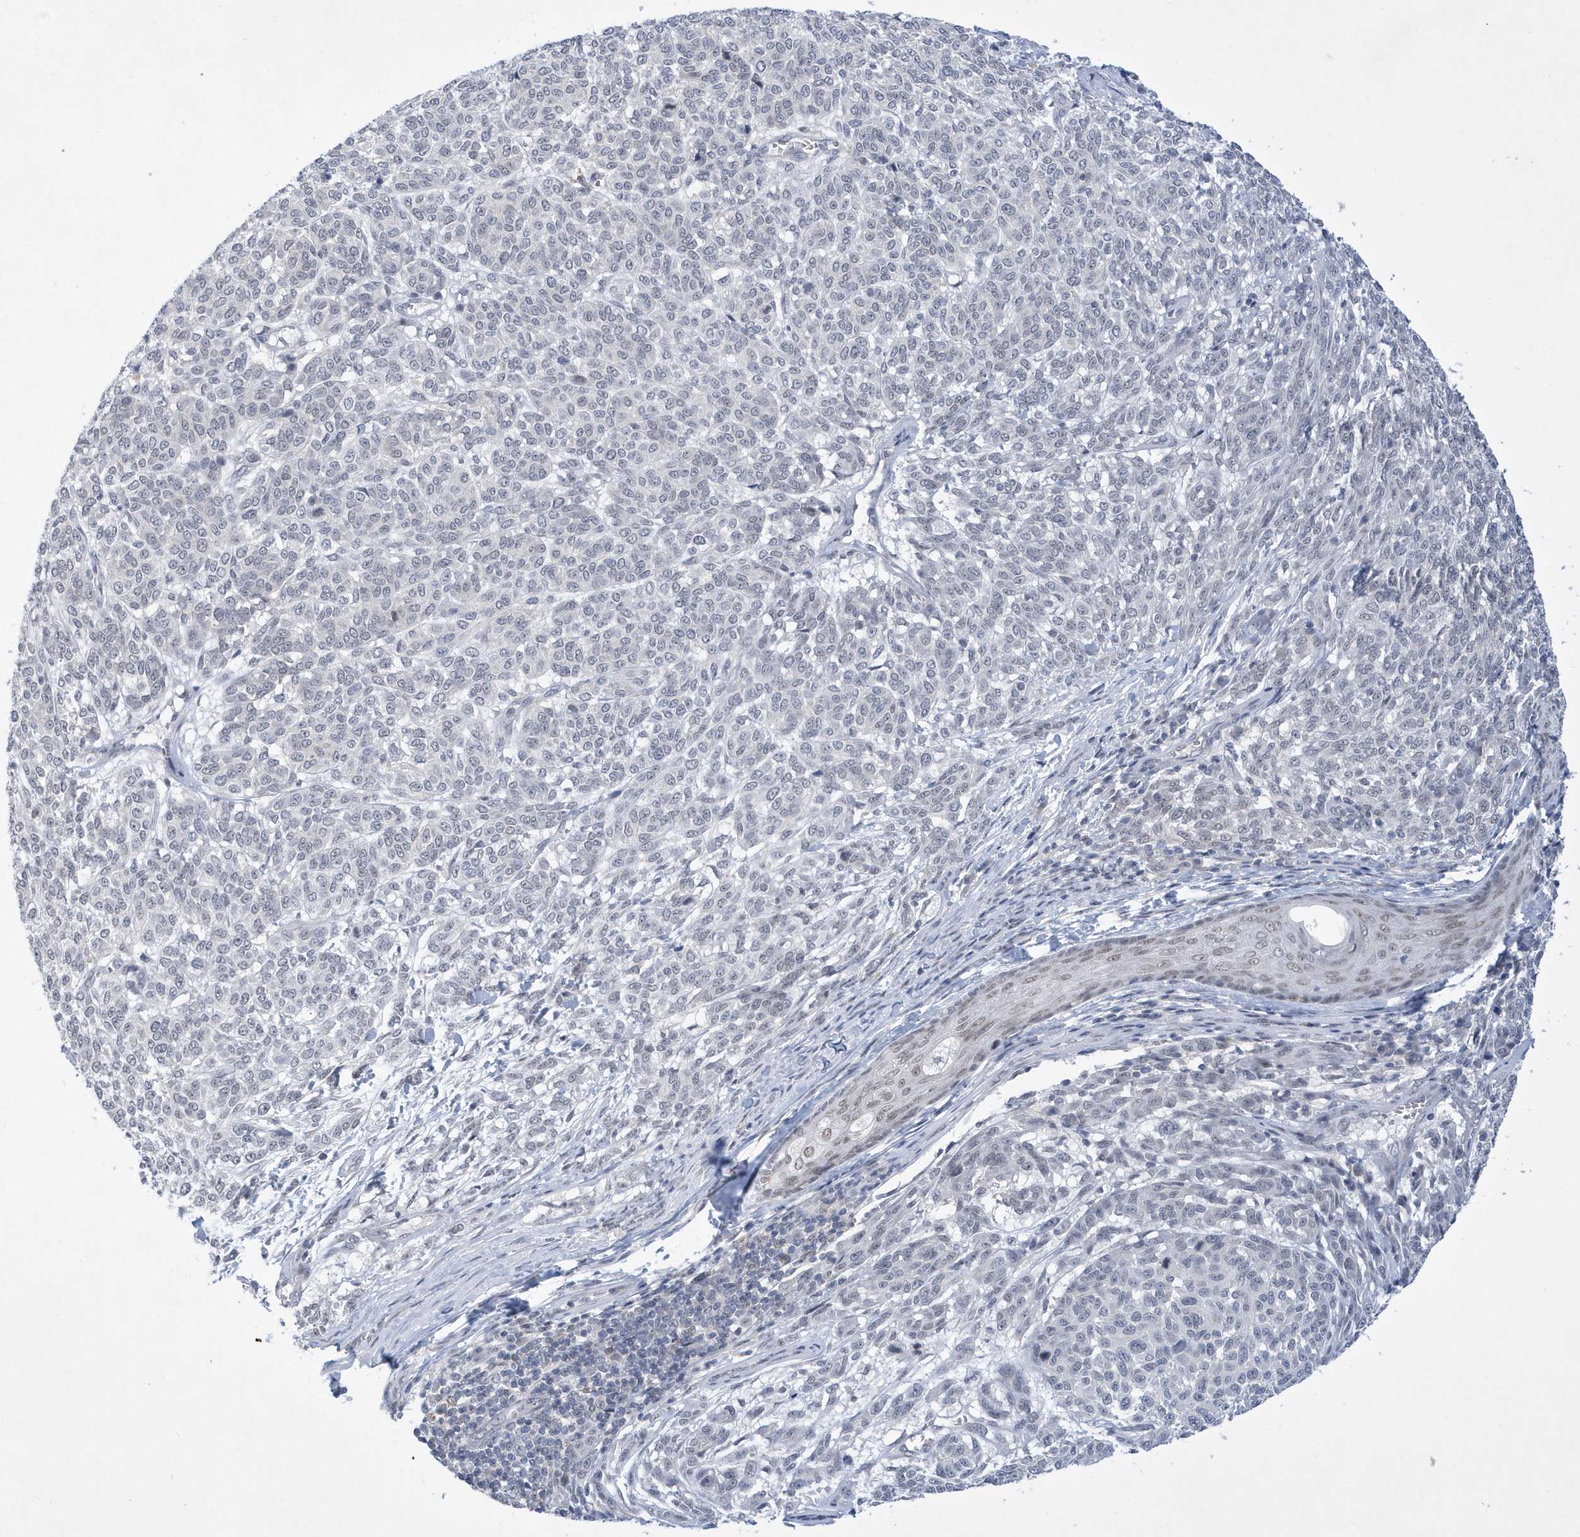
{"staining": {"intensity": "negative", "quantity": "none", "location": "none"}, "tissue": "melanoma", "cell_type": "Tumor cells", "image_type": "cancer", "snomed": [{"axis": "morphology", "description": "Malignant melanoma, NOS"}, {"axis": "topography", "description": "Skin"}], "caption": "IHC photomicrograph of human melanoma stained for a protein (brown), which reveals no staining in tumor cells.", "gene": "SRGAP3", "patient": {"sex": "male", "age": 49}}